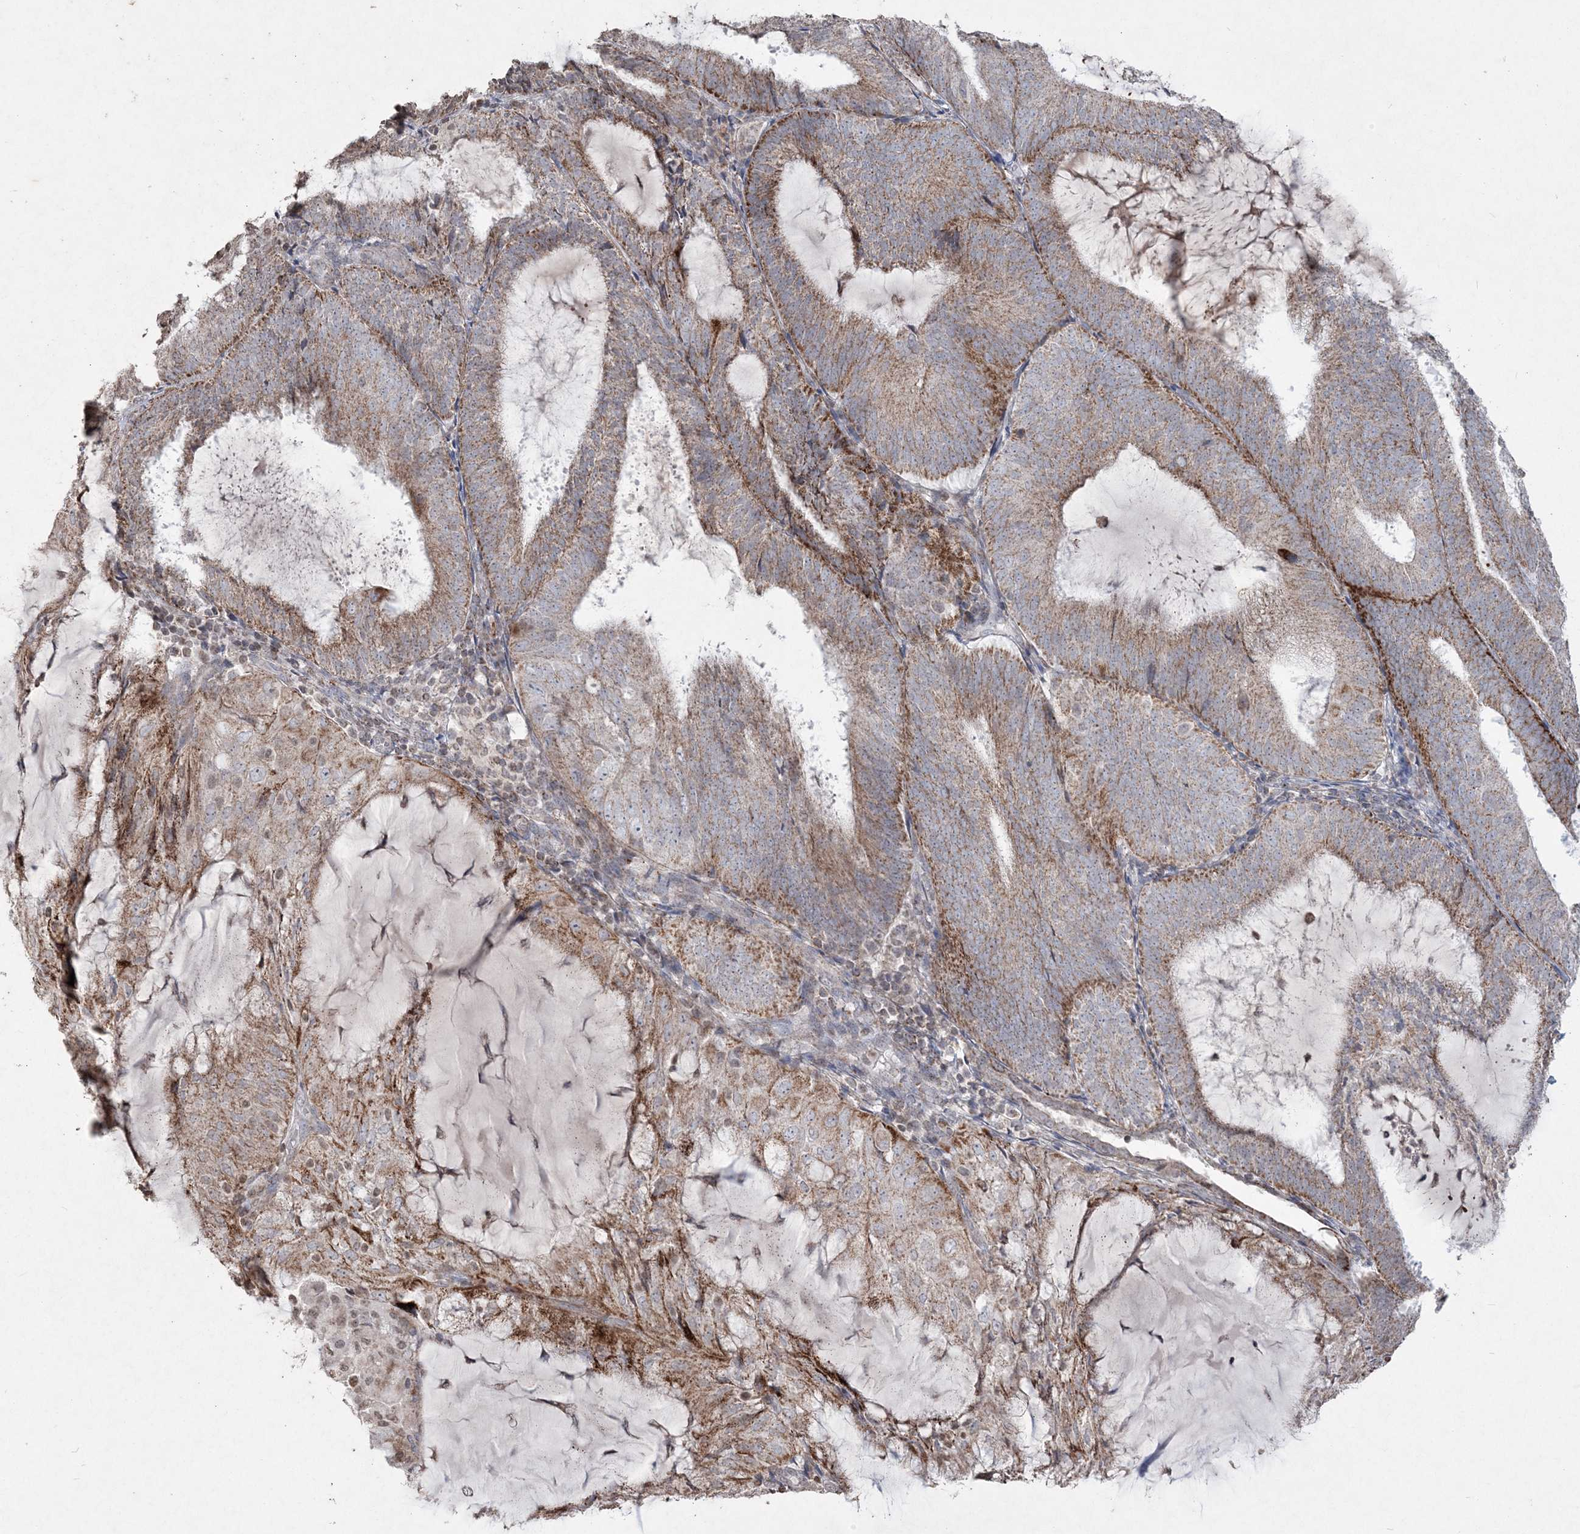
{"staining": {"intensity": "moderate", "quantity": "25%-75%", "location": "cytoplasmic/membranous"}, "tissue": "endometrial cancer", "cell_type": "Tumor cells", "image_type": "cancer", "snomed": [{"axis": "morphology", "description": "Adenocarcinoma, NOS"}, {"axis": "topography", "description": "Endometrium"}], "caption": "Human endometrial cancer stained for a protein (brown) displays moderate cytoplasmic/membranous positive expression in about 25%-75% of tumor cells.", "gene": "TTC7A", "patient": {"sex": "female", "age": 81}}